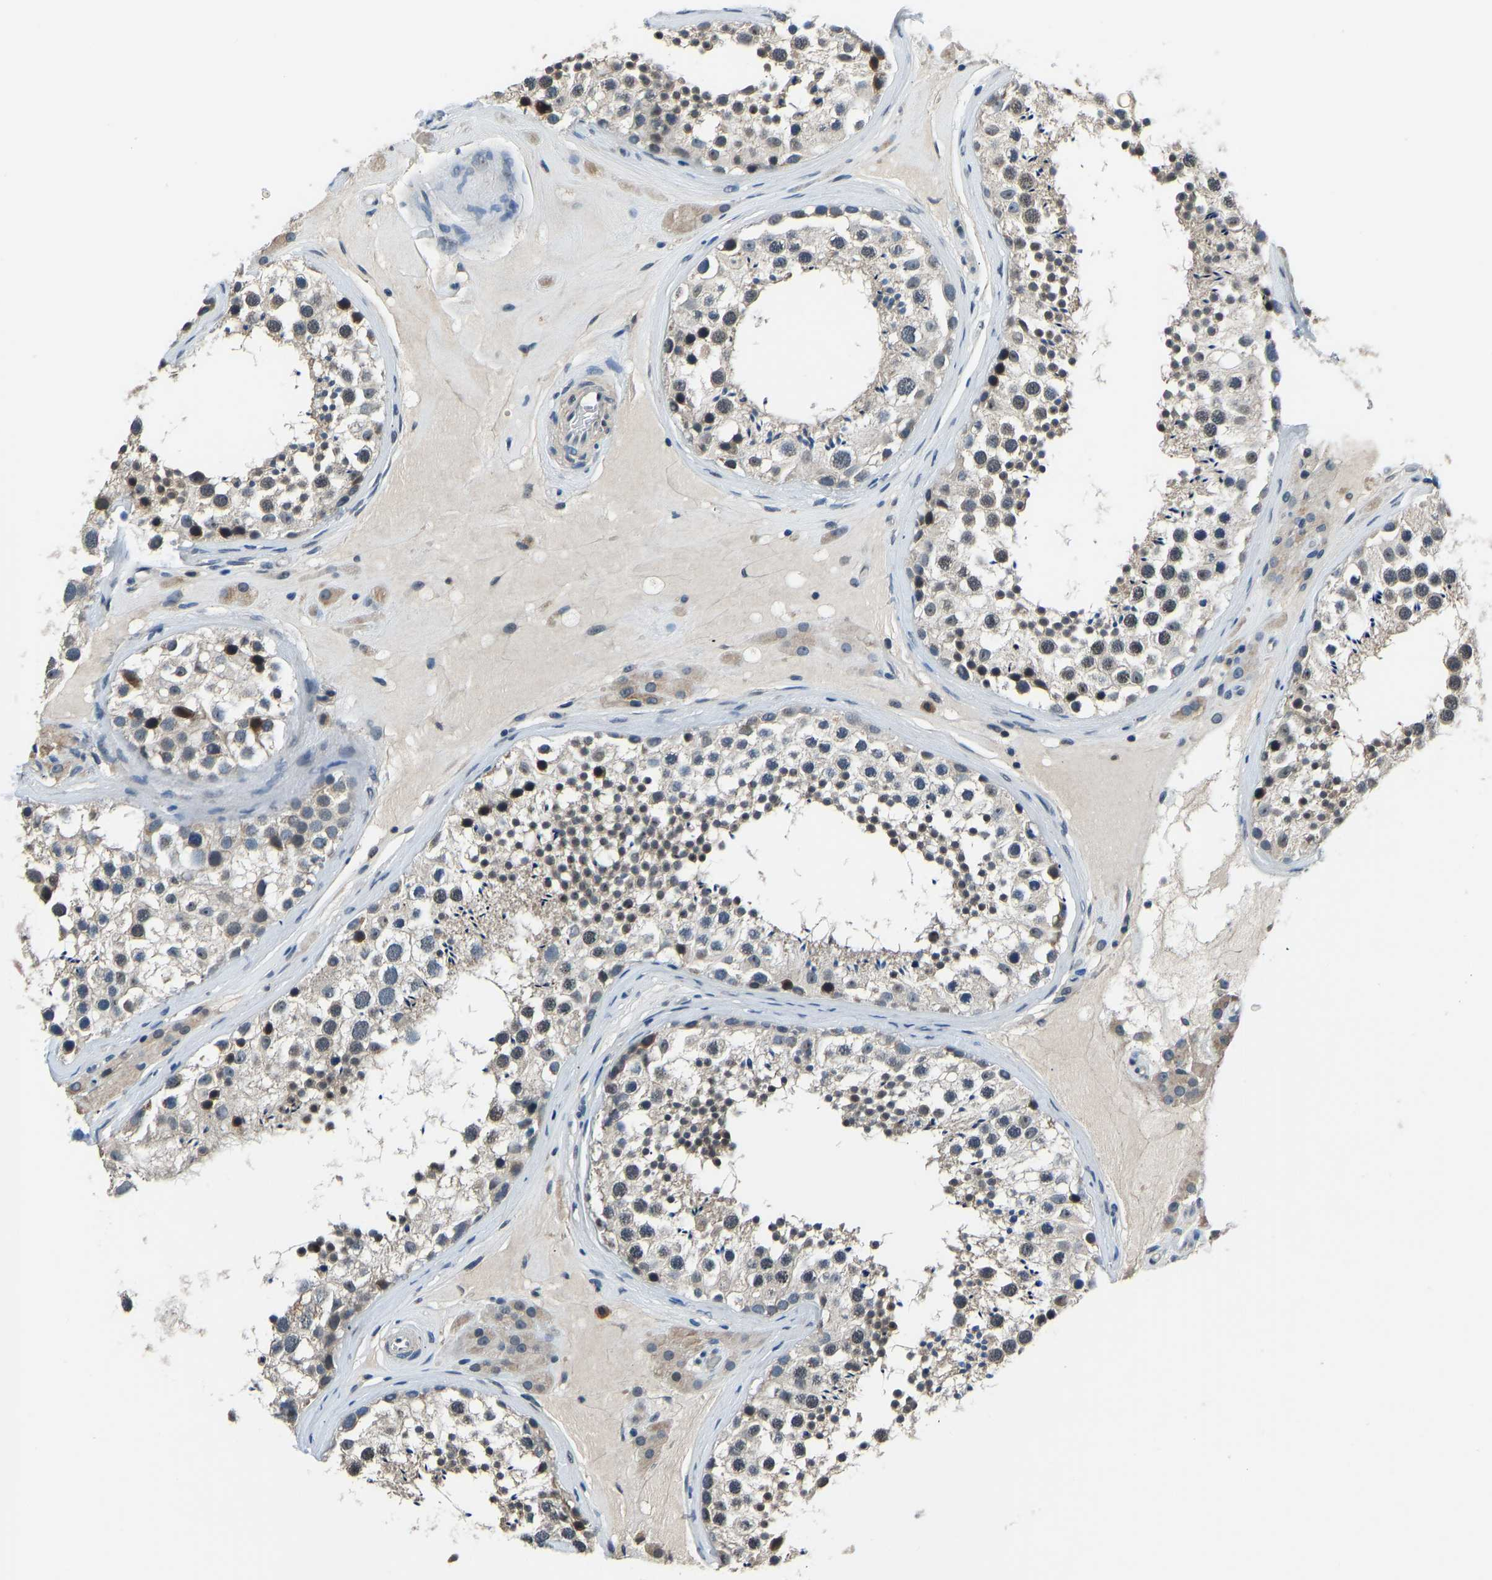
{"staining": {"intensity": "weak", "quantity": "25%-75%", "location": "cytoplasmic/membranous"}, "tissue": "testis", "cell_type": "Cells in seminiferous ducts", "image_type": "normal", "snomed": [{"axis": "morphology", "description": "Normal tissue, NOS"}, {"axis": "topography", "description": "Testis"}], "caption": "High-magnification brightfield microscopy of benign testis stained with DAB (3,3'-diaminobenzidine) (brown) and counterstained with hematoxylin (blue). cells in seminiferous ducts exhibit weak cytoplasmic/membranous expression is appreciated in approximately25%-75% of cells.", "gene": "FOS", "patient": {"sex": "male", "age": 46}}